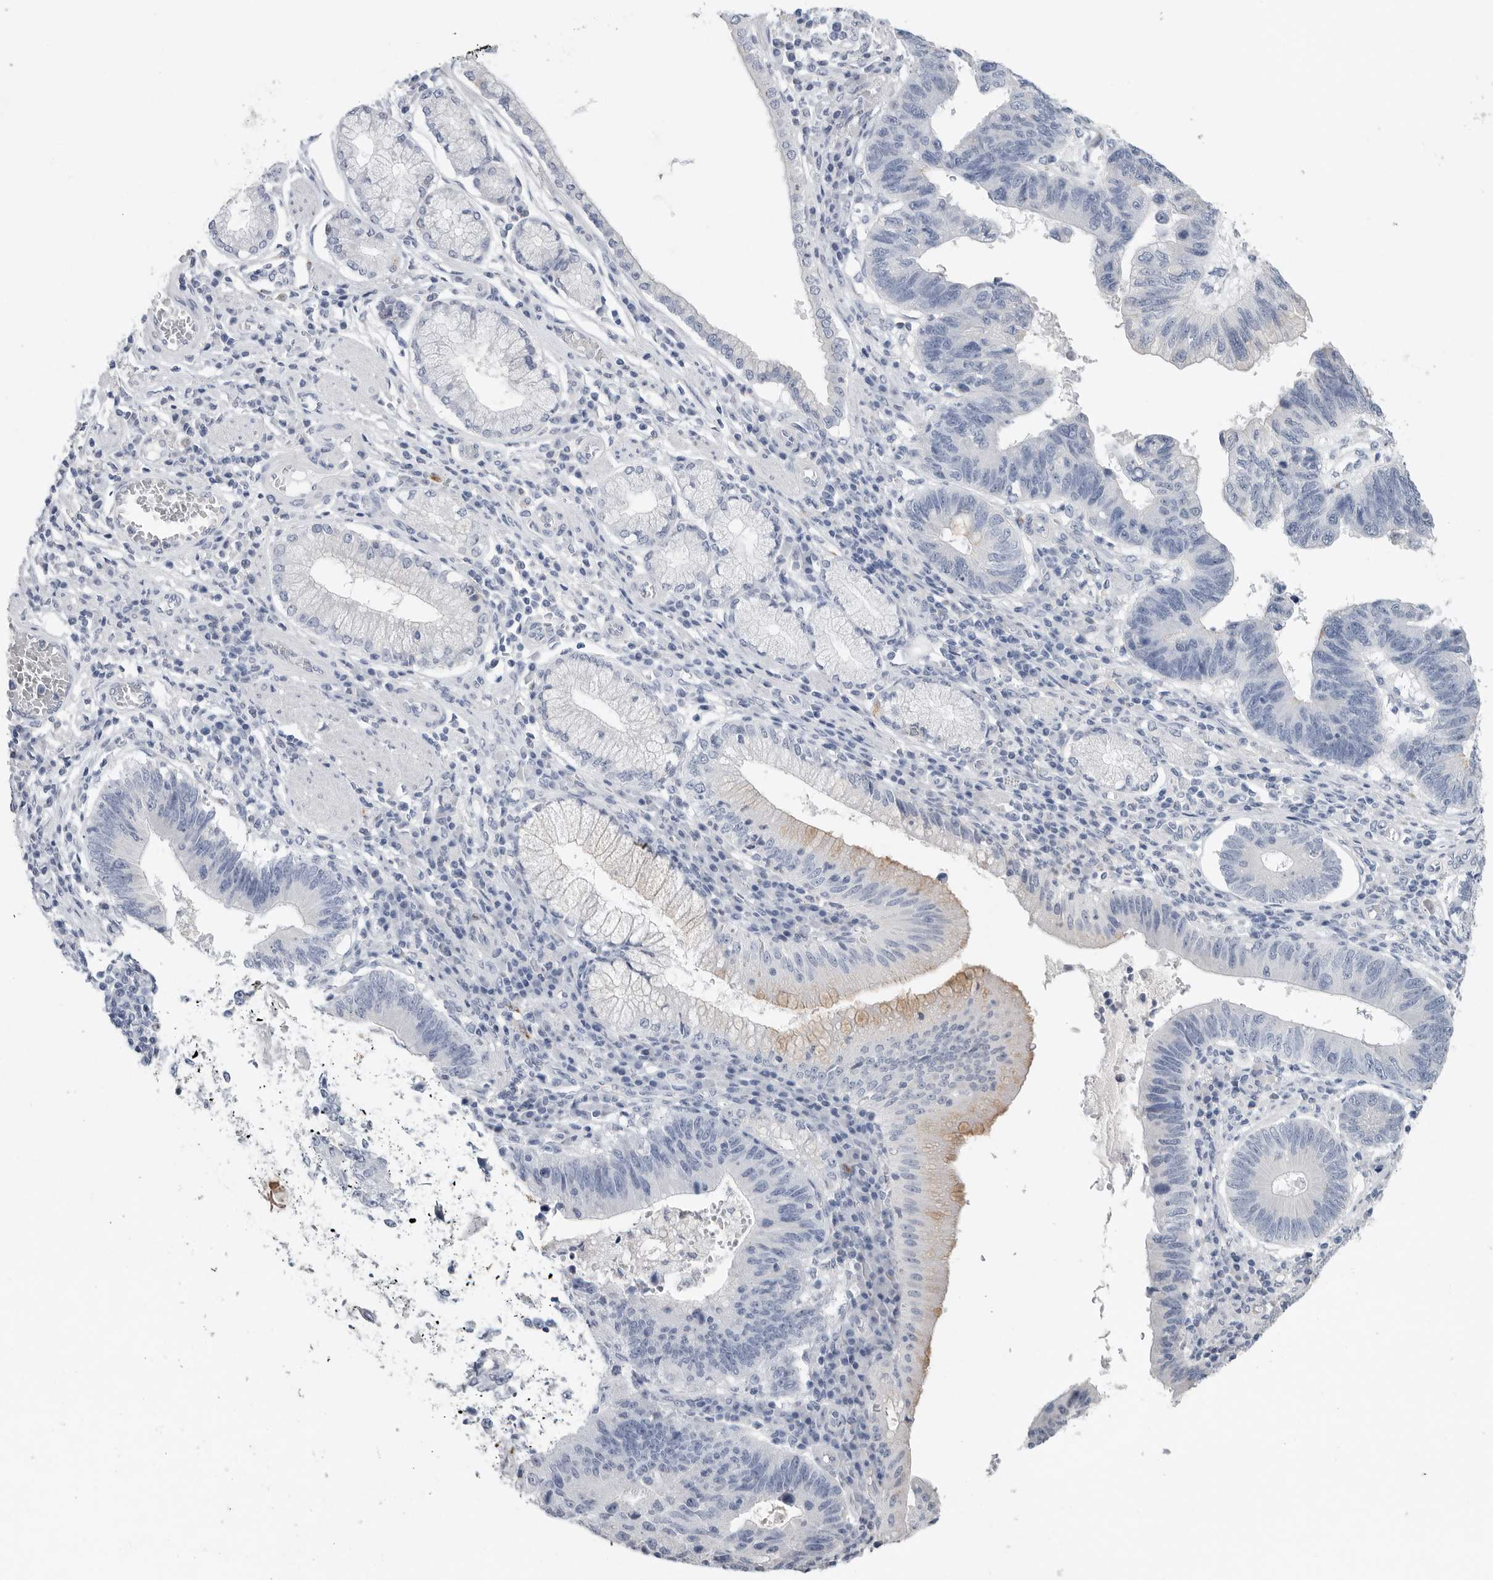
{"staining": {"intensity": "weak", "quantity": "<25%", "location": "cytoplasmic/membranous"}, "tissue": "stomach cancer", "cell_type": "Tumor cells", "image_type": "cancer", "snomed": [{"axis": "morphology", "description": "Adenocarcinoma, NOS"}, {"axis": "topography", "description": "Stomach"}], "caption": "Adenocarcinoma (stomach) was stained to show a protein in brown. There is no significant positivity in tumor cells.", "gene": "TIMP1", "patient": {"sex": "male", "age": 59}}